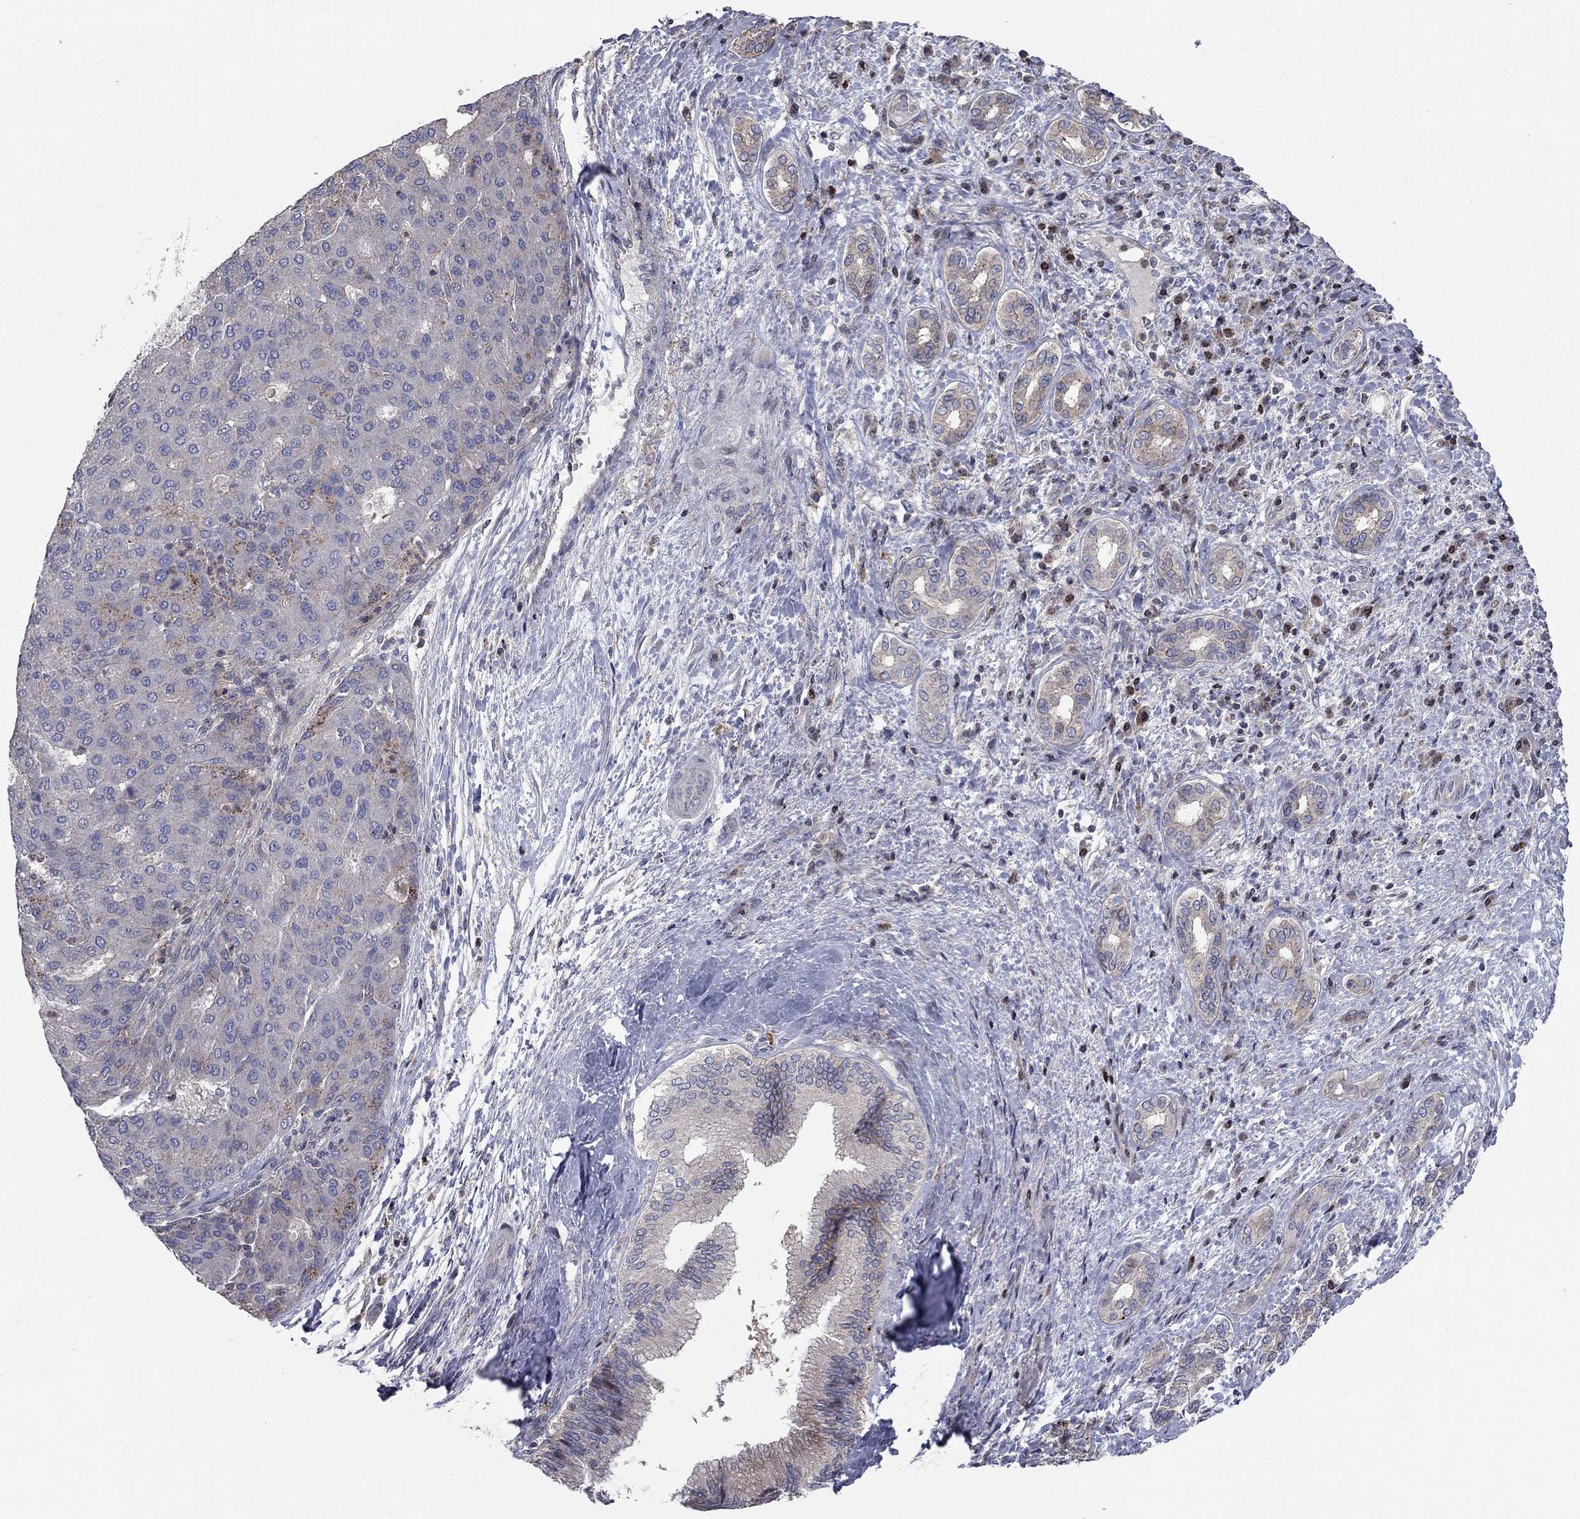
{"staining": {"intensity": "strong", "quantity": "<25%", "location": "cytoplasmic/membranous"}, "tissue": "liver cancer", "cell_type": "Tumor cells", "image_type": "cancer", "snomed": [{"axis": "morphology", "description": "Carcinoma, Hepatocellular, NOS"}, {"axis": "topography", "description": "Liver"}], "caption": "Immunohistochemistry (IHC) (DAB (3,3'-diaminobenzidine)) staining of liver cancer exhibits strong cytoplasmic/membranous protein expression in about <25% of tumor cells.", "gene": "ERN2", "patient": {"sex": "male", "age": 65}}